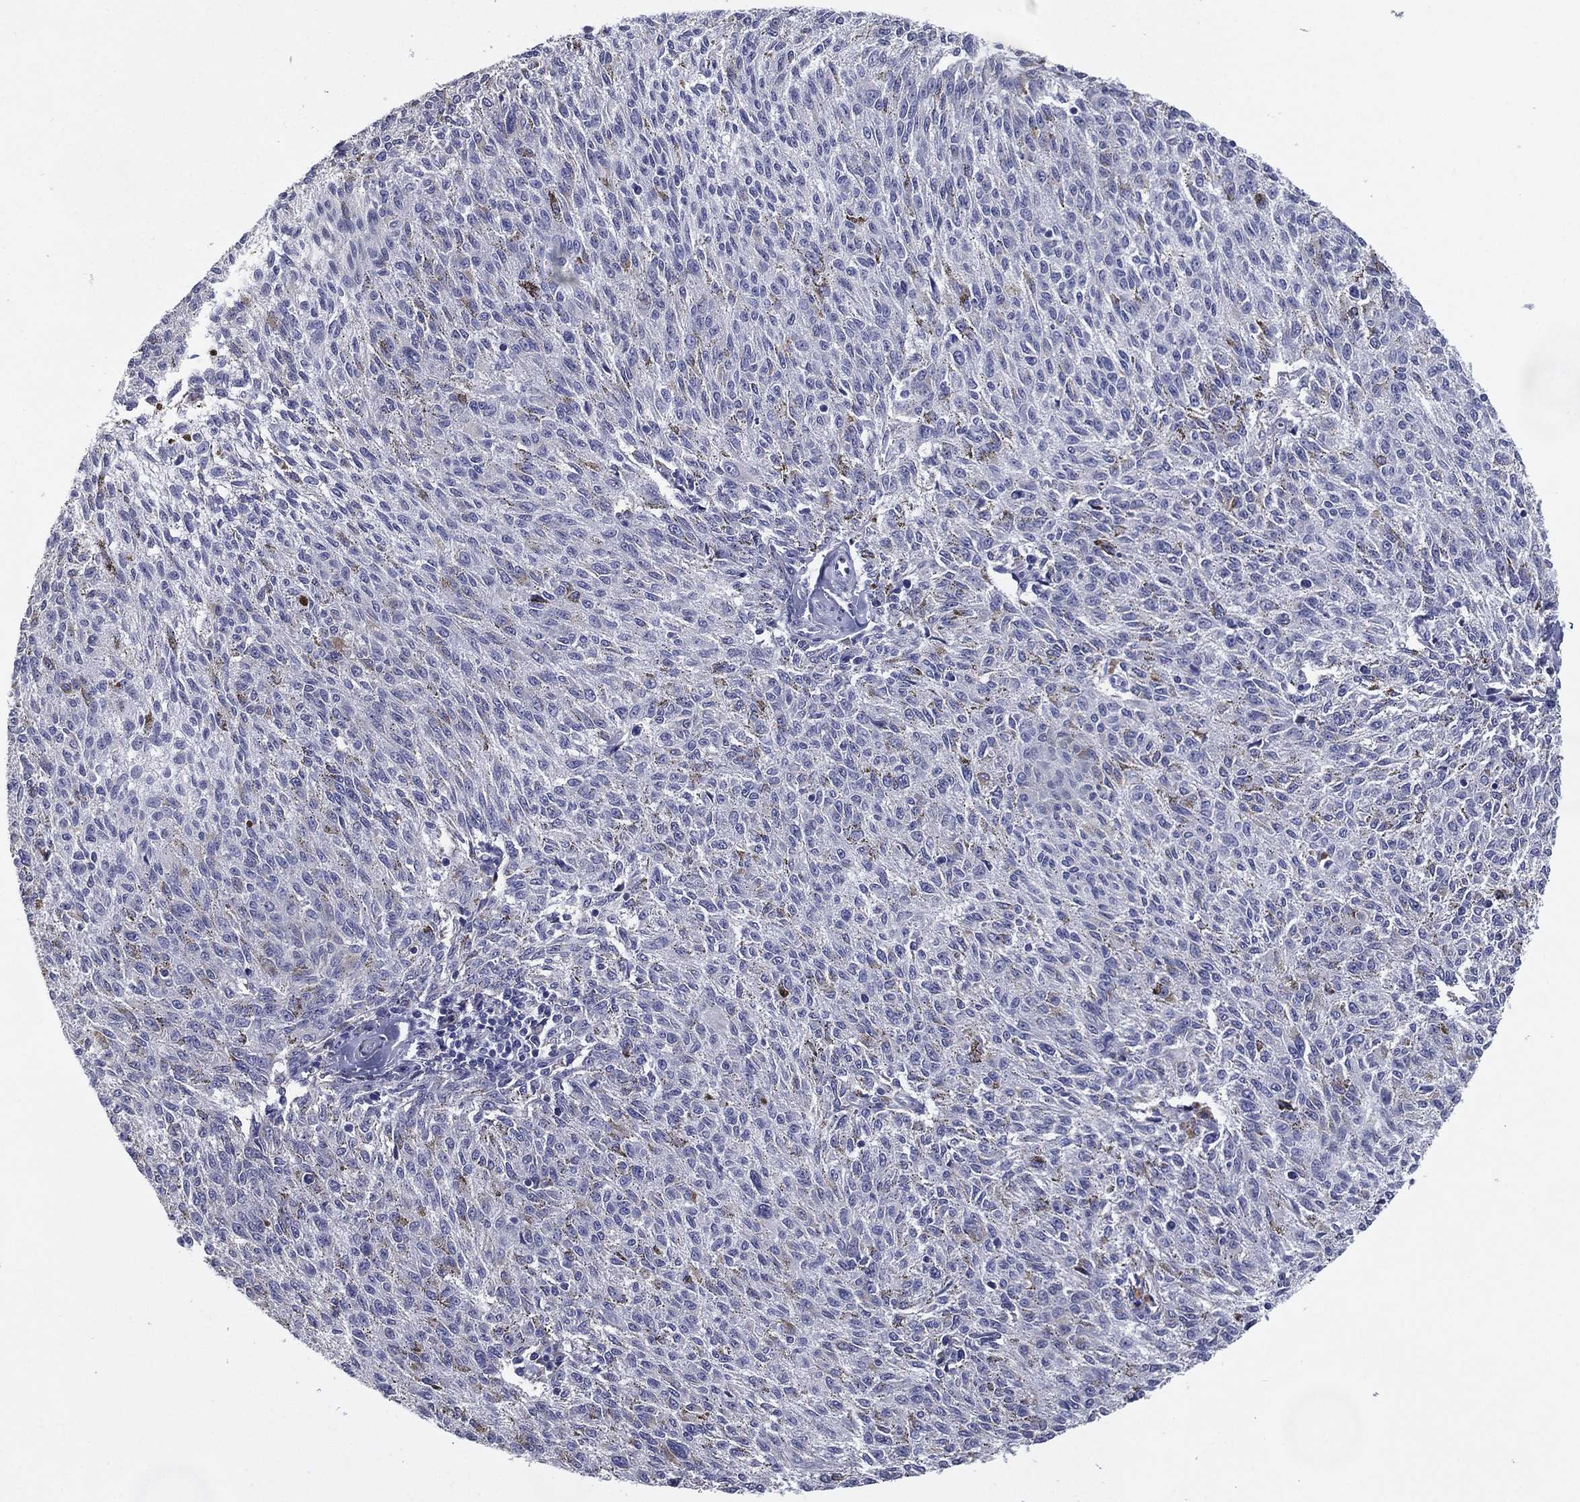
{"staining": {"intensity": "negative", "quantity": "none", "location": "none"}, "tissue": "melanoma", "cell_type": "Tumor cells", "image_type": "cancer", "snomed": [{"axis": "morphology", "description": "Malignant melanoma, NOS"}, {"axis": "topography", "description": "Skin"}], "caption": "A high-resolution image shows immunohistochemistry staining of malignant melanoma, which reveals no significant expression in tumor cells.", "gene": "C19orf18", "patient": {"sex": "female", "age": 72}}